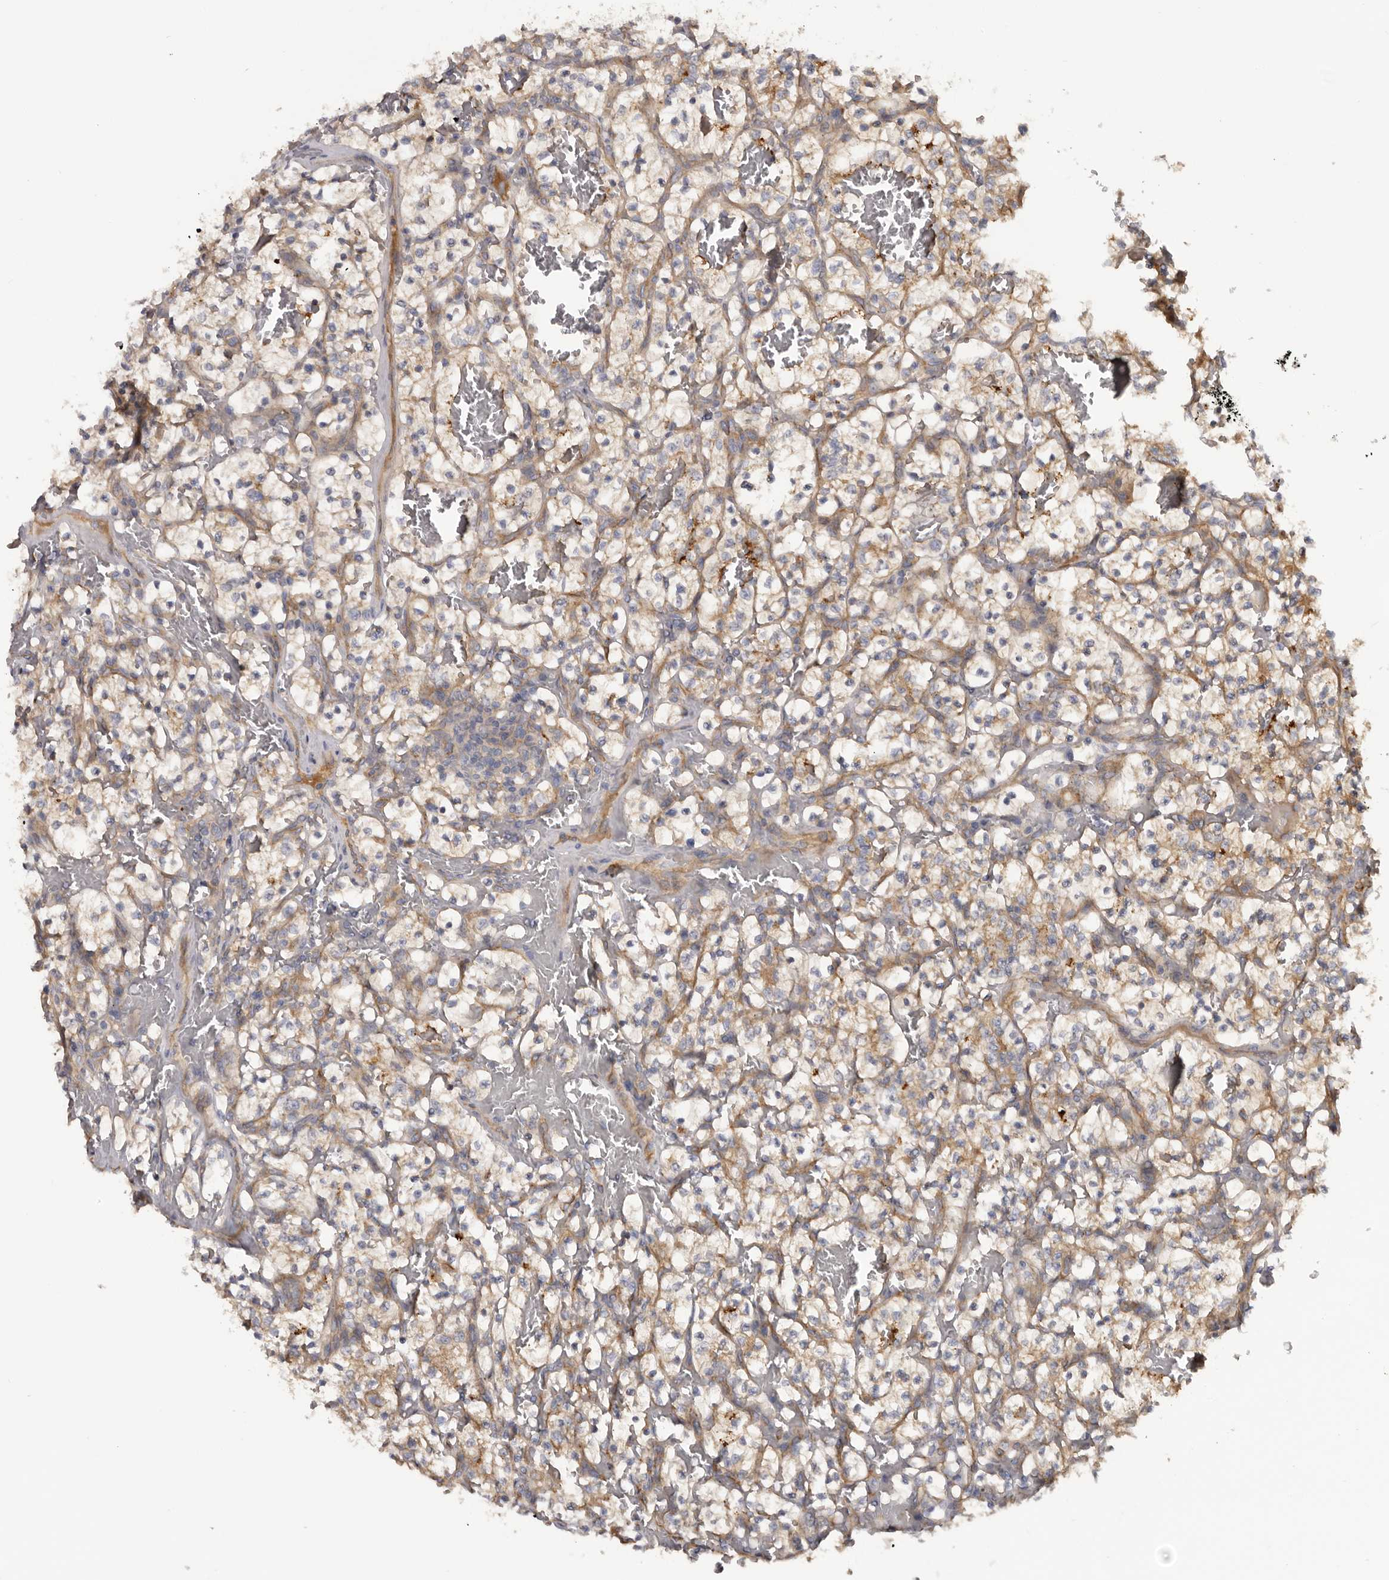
{"staining": {"intensity": "moderate", "quantity": "<25%", "location": "cytoplasmic/membranous"}, "tissue": "renal cancer", "cell_type": "Tumor cells", "image_type": "cancer", "snomed": [{"axis": "morphology", "description": "Adenocarcinoma, NOS"}, {"axis": "topography", "description": "Kidney"}], "caption": "Renal adenocarcinoma stained with IHC demonstrates moderate cytoplasmic/membranous positivity in approximately <25% of tumor cells.", "gene": "INKA2", "patient": {"sex": "female", "age": 57}}